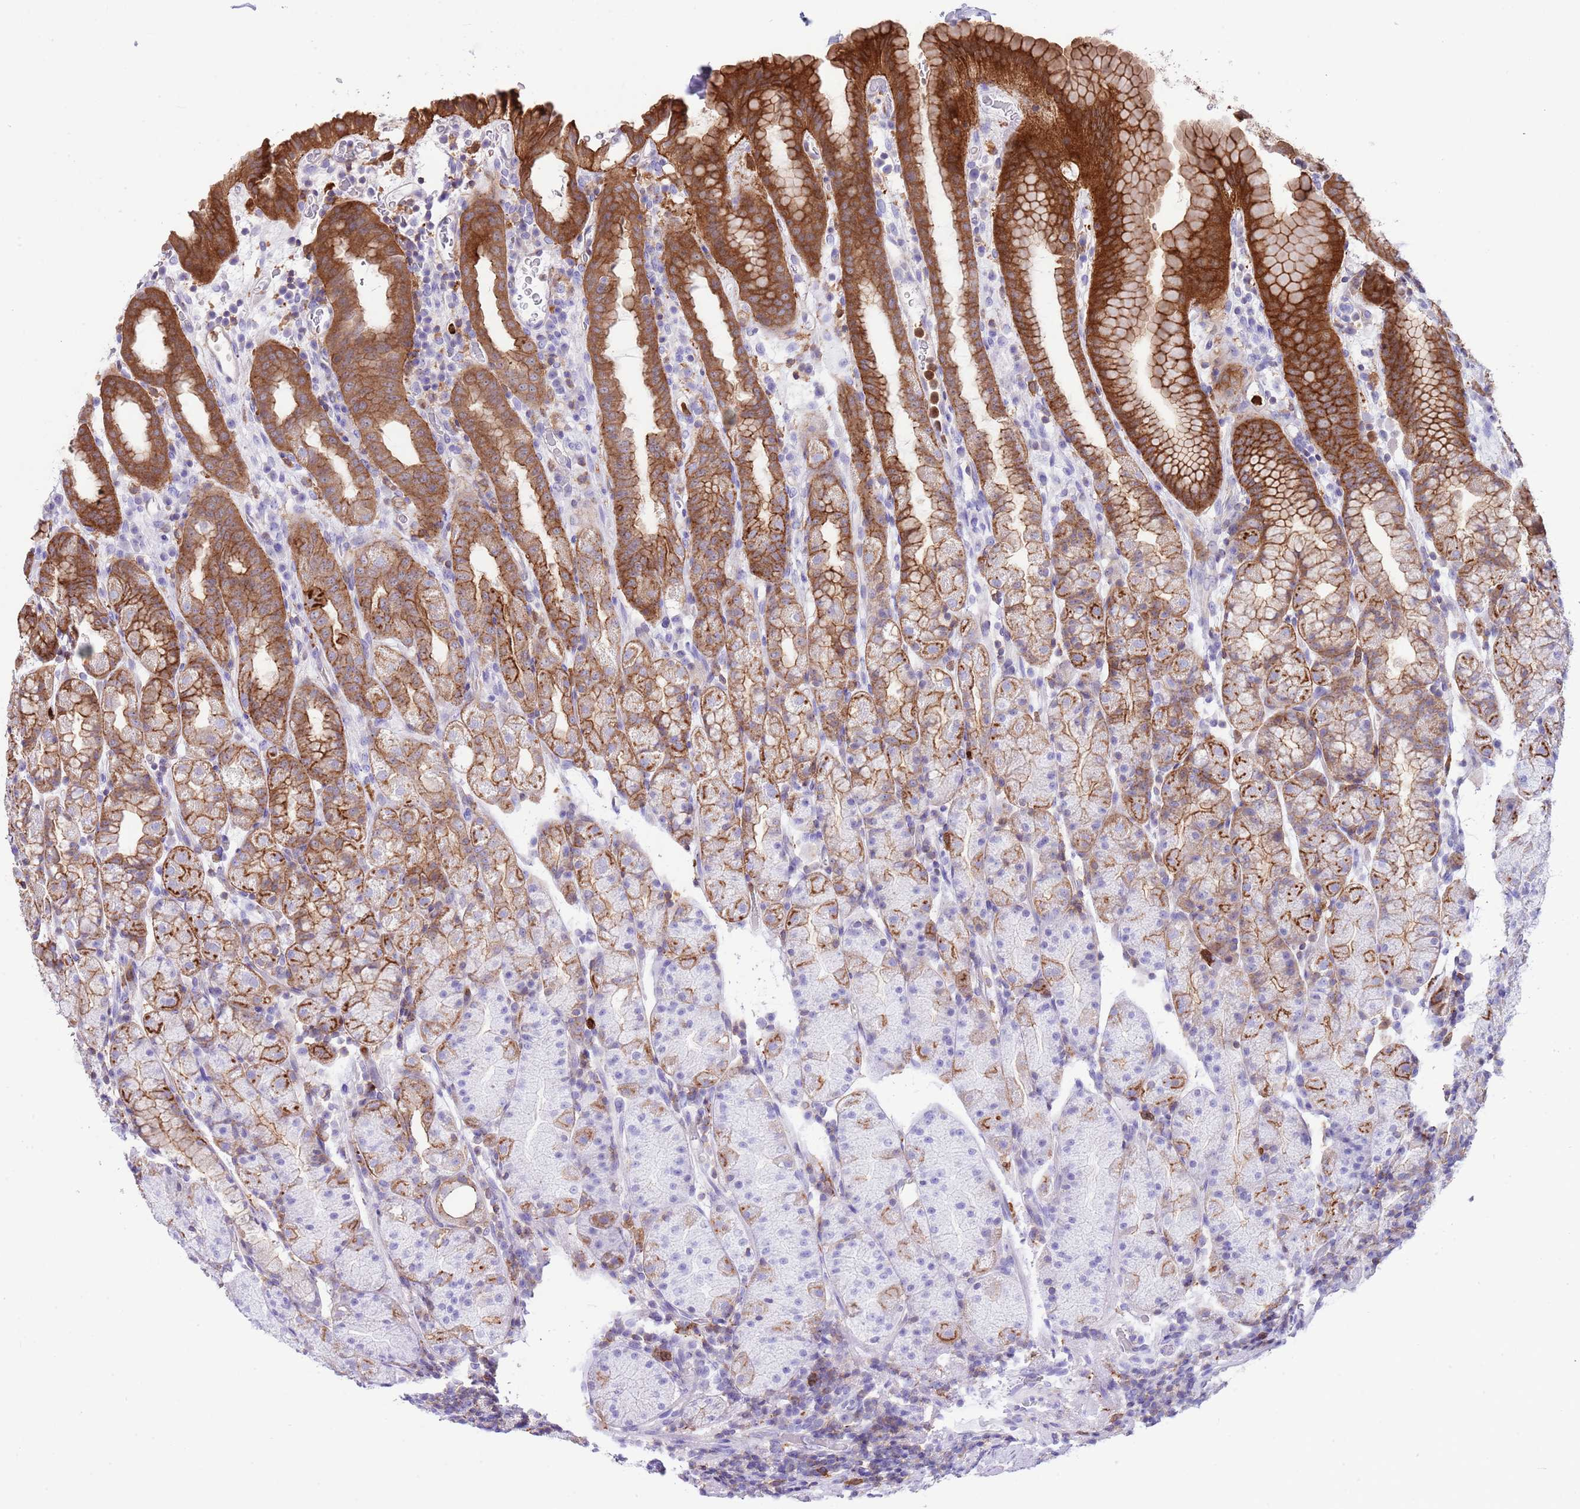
{"staining": {"intensity": "strong", "quantity": "25%-75%", "location": "cytoplasmic/membranous"}, "tissue": "stomach", "cell_type": "Glandular cells", "image_type": "normal", "snomed": [{"axis": "morphology", "description": "Normal tissue, NOS"}, {"axis": "topography", "description": "Stomach, upper"}, {"axis": "topography", "description": "Stomach, lower"}, {"axis": "topography", "description": "Small intestine"}], "caption": "Immunohistochemical staining of normal stomach displays 25%-75% levels of strong cytoplasmic/membranous protein staining in approximately 25%-75% of glandular cells.", "gene": "EFHD2", "patient": {"sex": "male", "age": 68}}